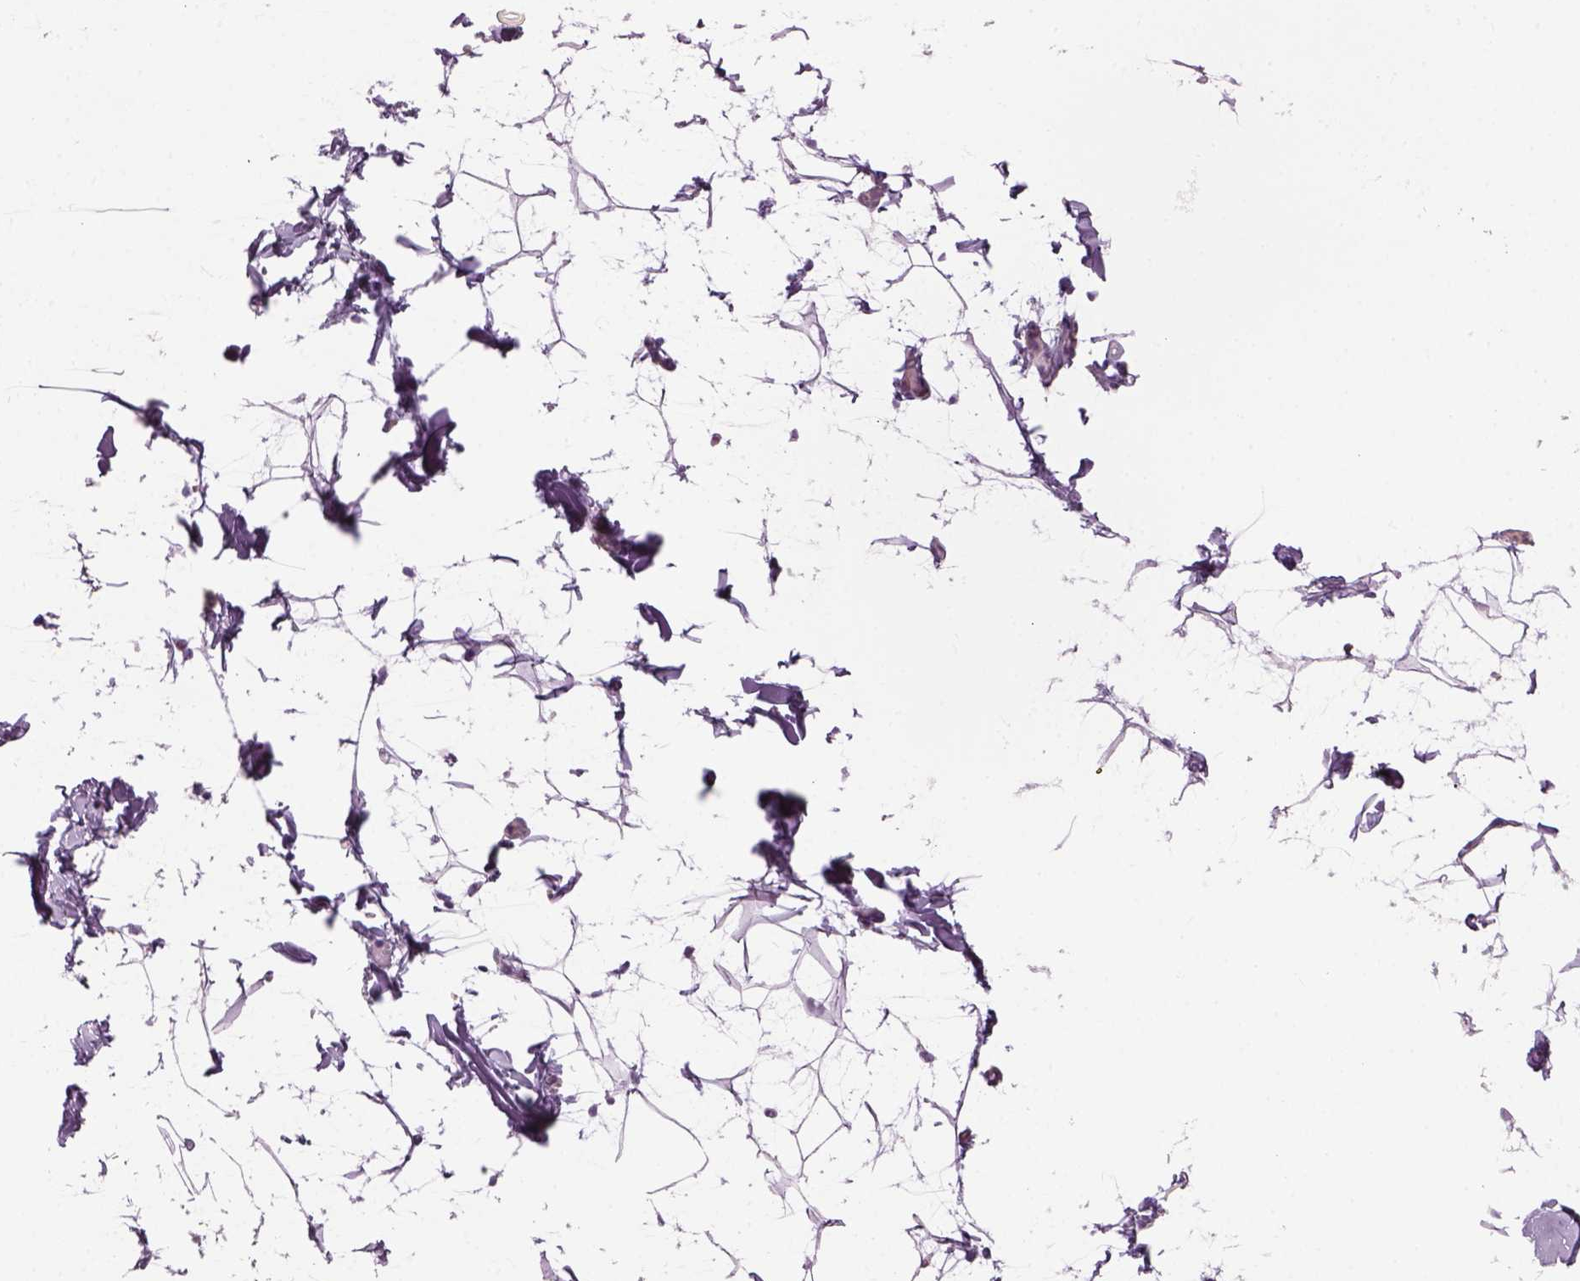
{"staining": {"intensity": "negative", "quantity": "none", "location": "none"}, "tissue": "adipose tissue", "cell_type": "Adipocytes", "image_type": "normal", "snomed": [{"axis": "morphology", "description": "Normal tissue, NOS"}, {"axis": "topography", "description": "Gallbladder"}, {"axis": "topography", "description": "Peripheral nerve tissue"}], "caption": "IHC histopathology image of benign adipose tissue: human adipose tissue stained with DAB (3,3'-diaminobenzidine) reveals no significant protein staining in adipocytes.", "gene": "SLC1A7", "patient": {"sex": "female", "age": 45}}